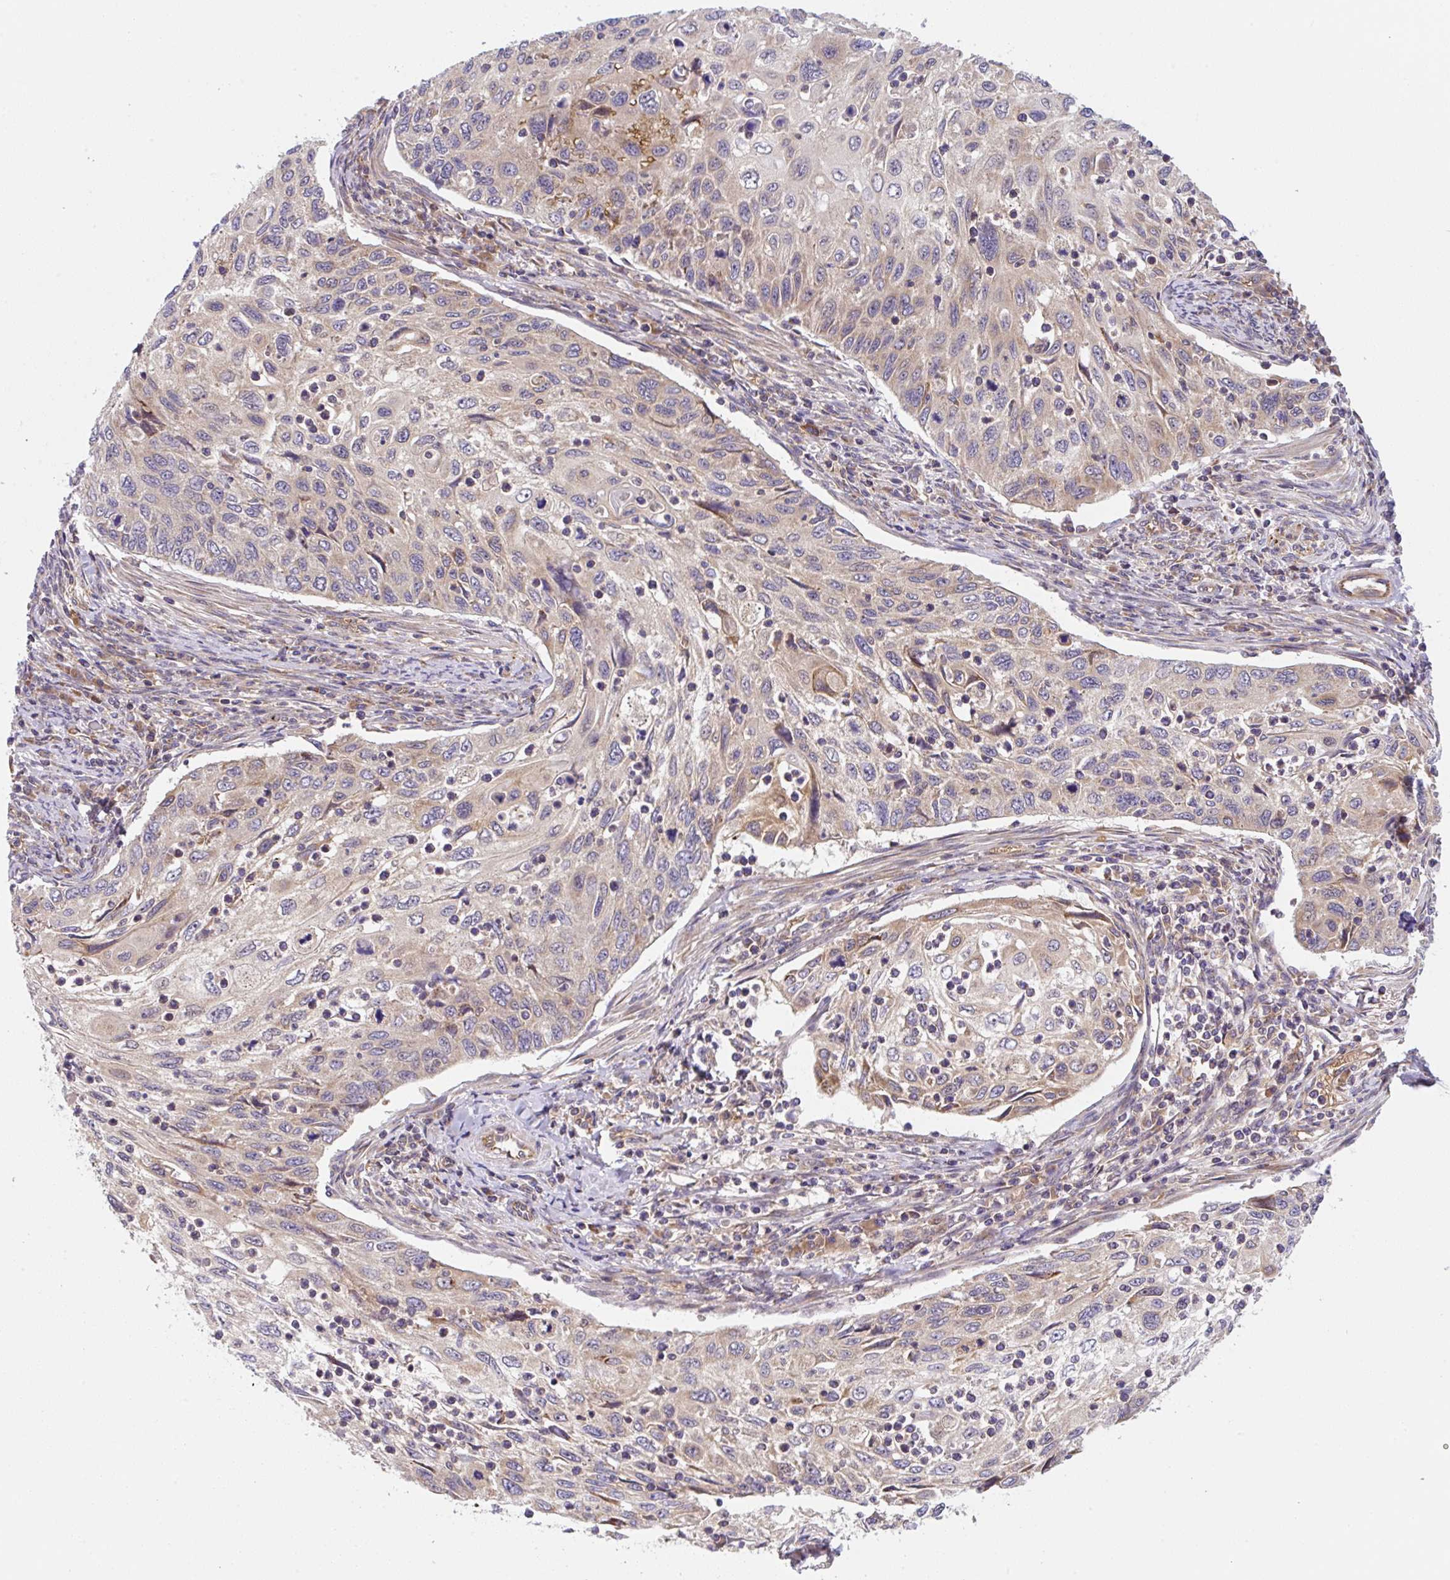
{"staining": {"intensity": "moderate", "quantity": "<25%", "location": "cytoplasmic/membranous"}, "tissue": "cervical cancer", "cell_type": "Tumor cells", "image_type": "cancer", "snomed": [{"axis": "morphology", "description": "Squamous cell carcinoma, NOS"}, {"axis": "topography", "description": "Cervix"}], "caption": "A brown stain shows moderate cytoplasmic/membranous positivity of a protein in cervical cancer (squamous cell carcinoma) tumor cells. The staining is performed using DAB brown chromogen to label protein expression. The nuclei are counter-stained blue using hematoxylin.", "gene": "APOBEC3D", "patient": {"sex": "female", "age": 70}}